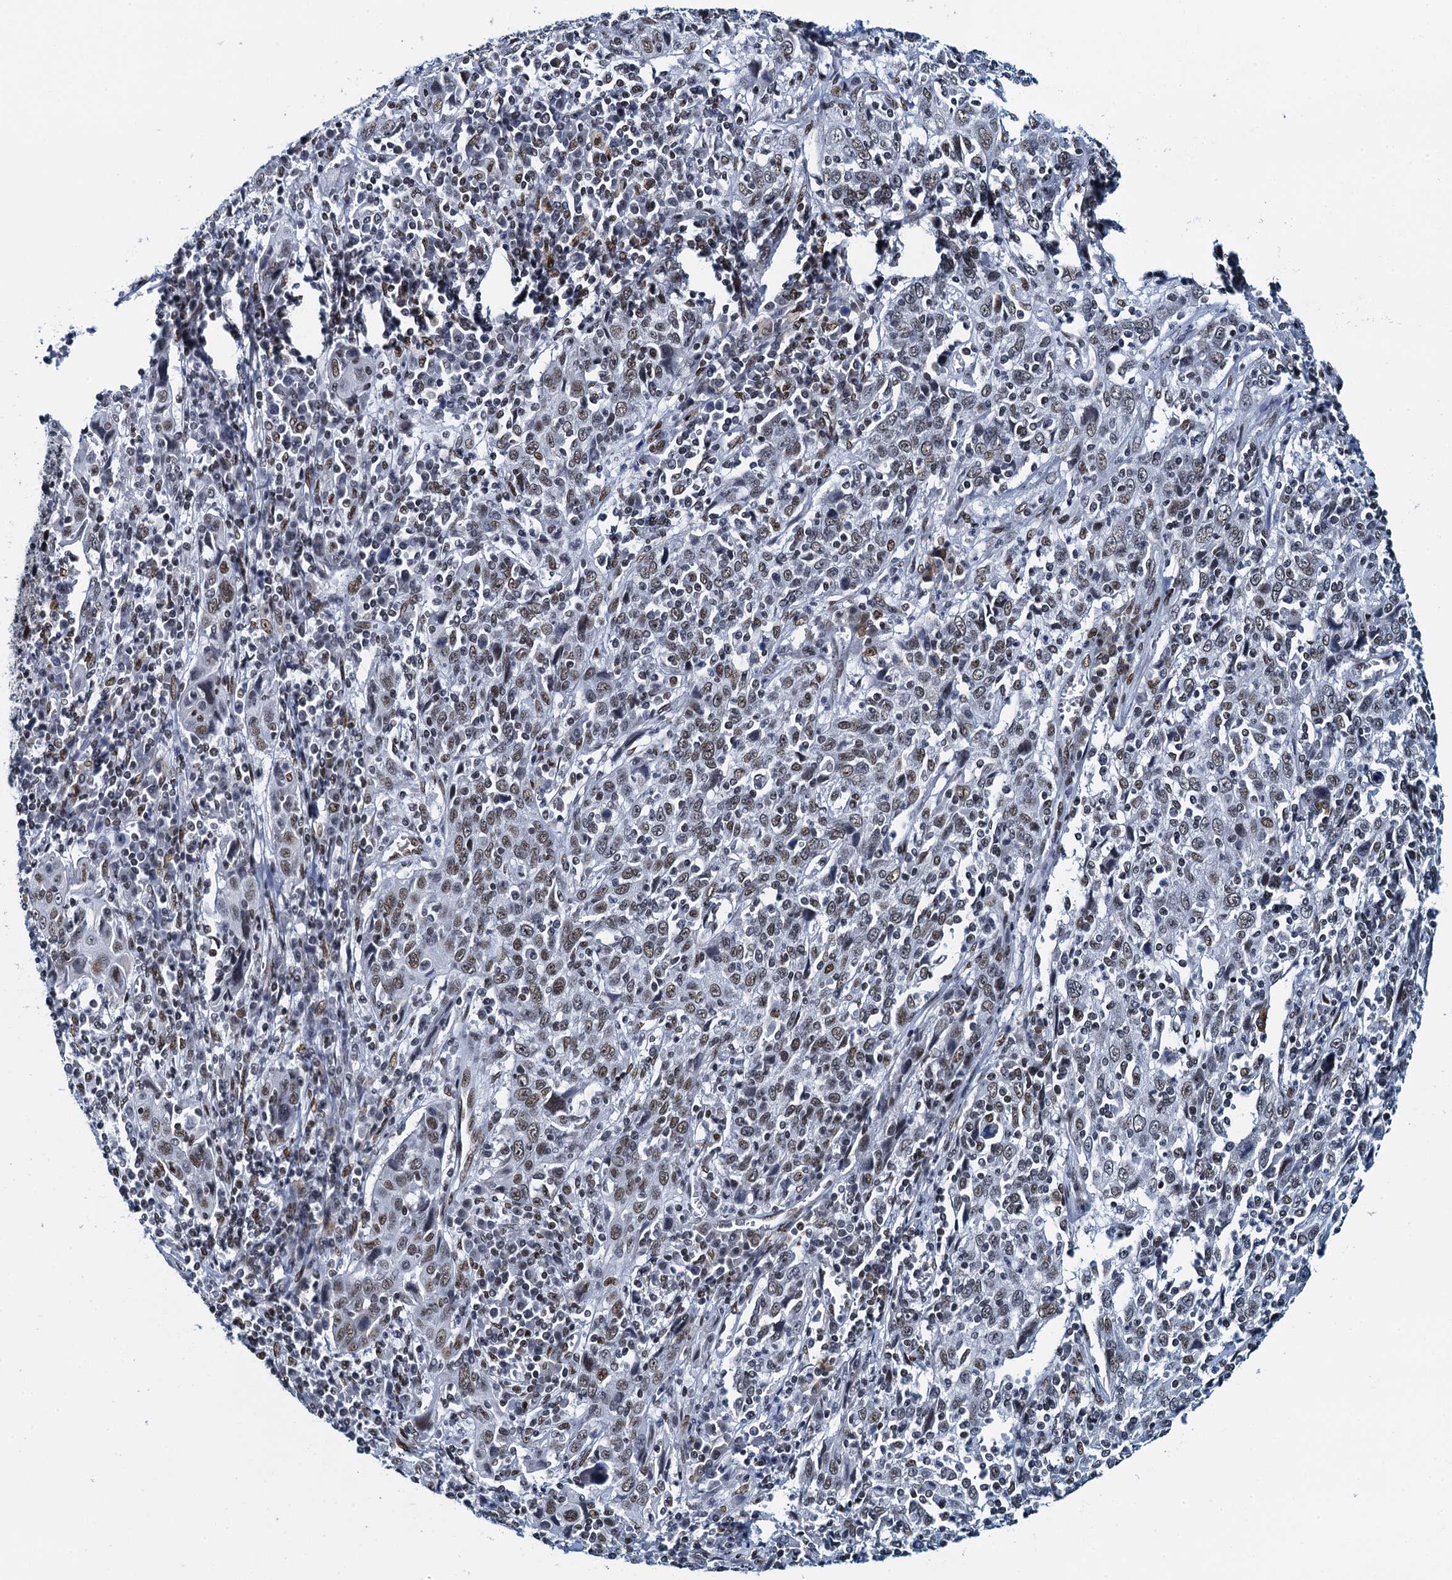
{"staining": {"intensity": "moderate", "quantity": ">75%", "location": "nuclear"}, "tissue": "cervical cancer", "cell_type": "Tumor cells", "image_type": "cancer", "snomed": [{"axis": "morphology", "description": "Squamous cell carcinoma, NOS"}, {"axis": "topography", "description": "Cervix"}], "caption": "IHC image of neoplastic tissue: cervical cancer (squamous cell carcinoma) stained using immunohistochemistry (IHC) demonstrates medium levels of moderate protein expression localized specifically in the nuclear of tumor cells, appearing as a nuclear brown color.", "gene": "HNRNPUL2", "patient": {"sex": "female", "age": 46}}